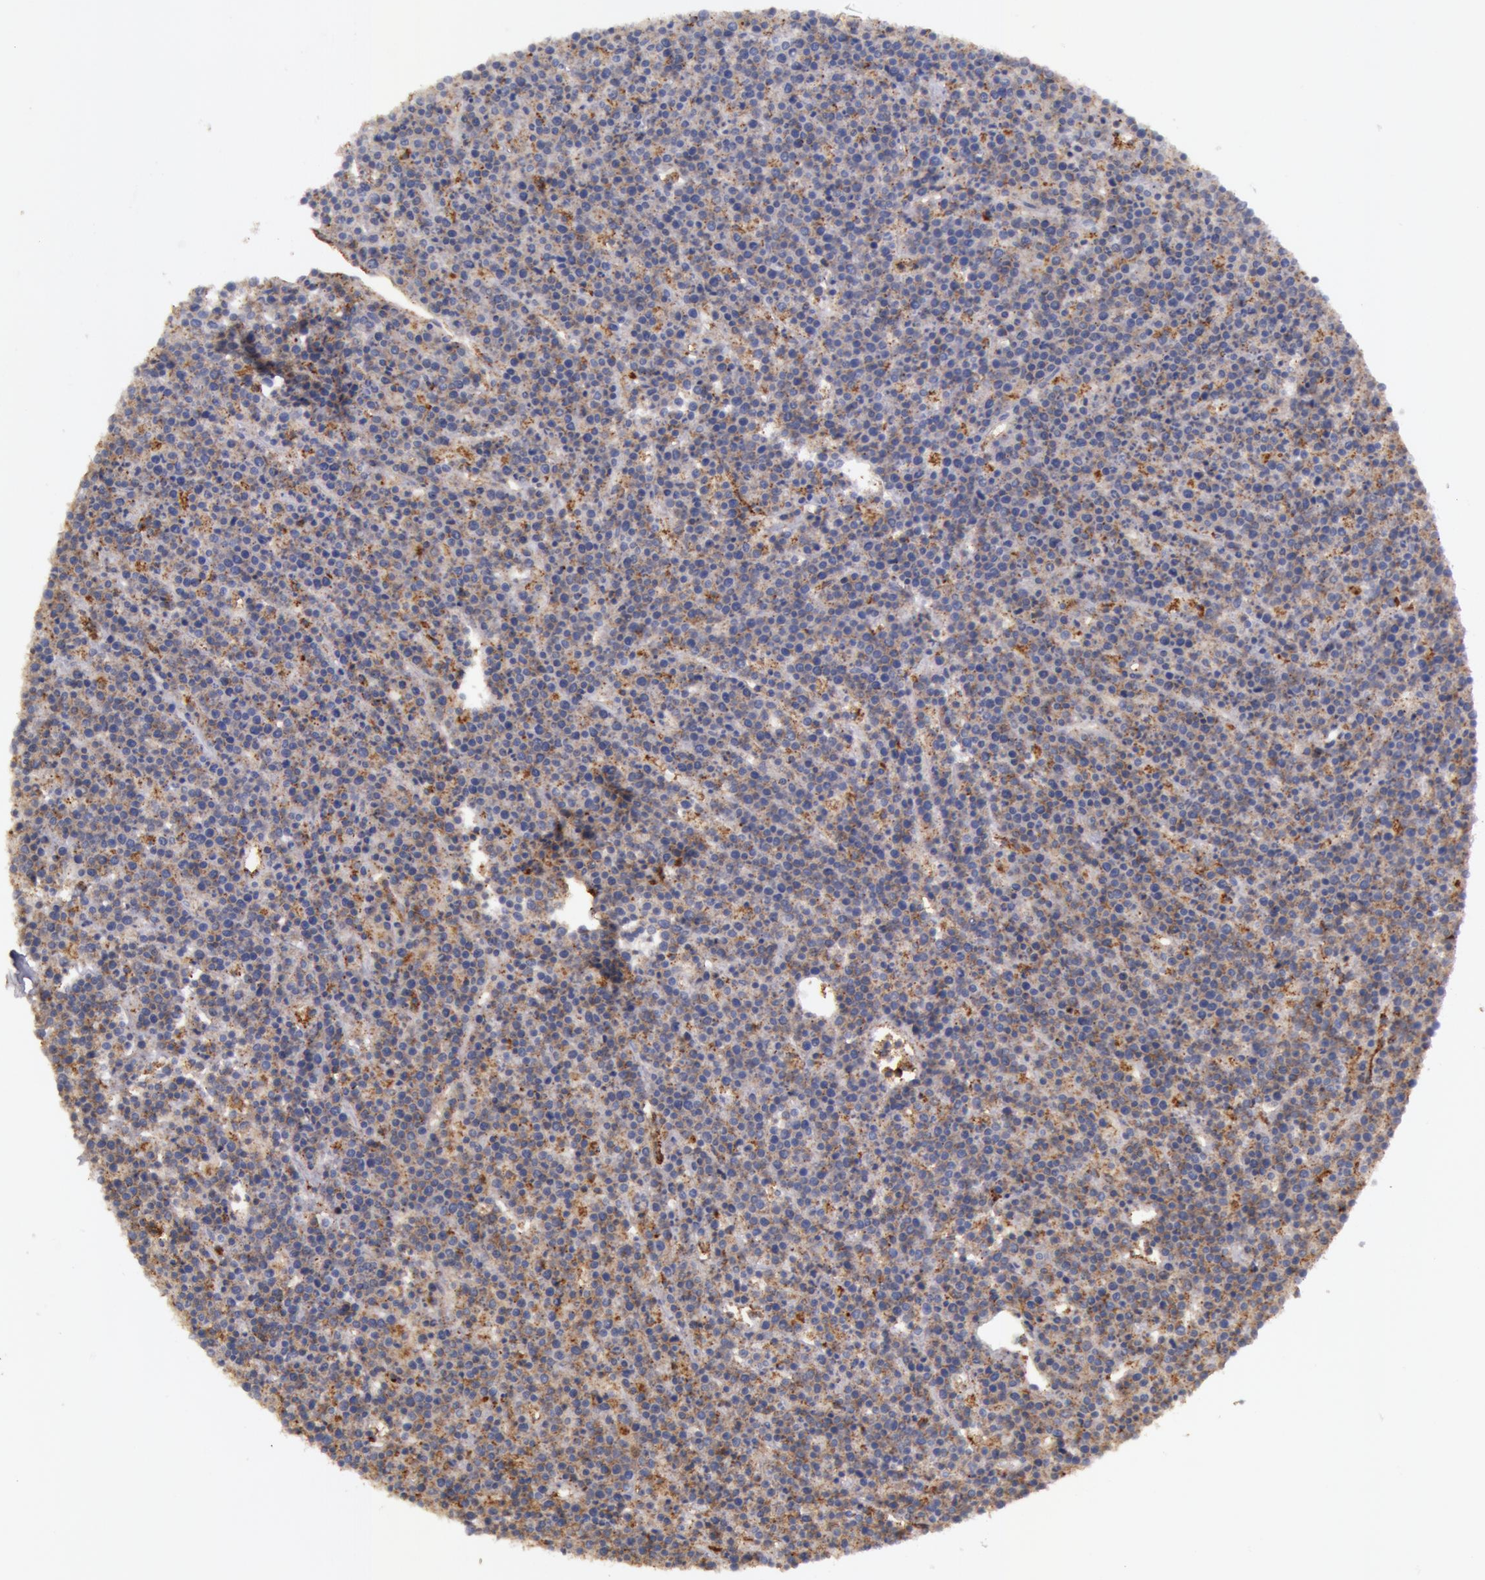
{"staining": {"intensity": "weak", "quantity": "25%-75%", "location": "cytoplasmic/membranous"}, "tissue": "lymphoma", "cell_type": "Tumor cells", "image_type": "cancer", "snomed": [{"axis": "morphology", "description": "Malignant lymphoma, non-Hodgkin's type, High grade"}, {"axis": "topography", "description": "Ovary"}], "caption": "Protein staining by immunohistochemistry (IHC) exhibits weak cytoplasmic/membranous staining in about 25%-75% of tumor cells in high-grade malignant lymphoma, non-Hodgkin's type.", "gene": "FLOT2", "patient": {"sex": "female", "age": 56}}